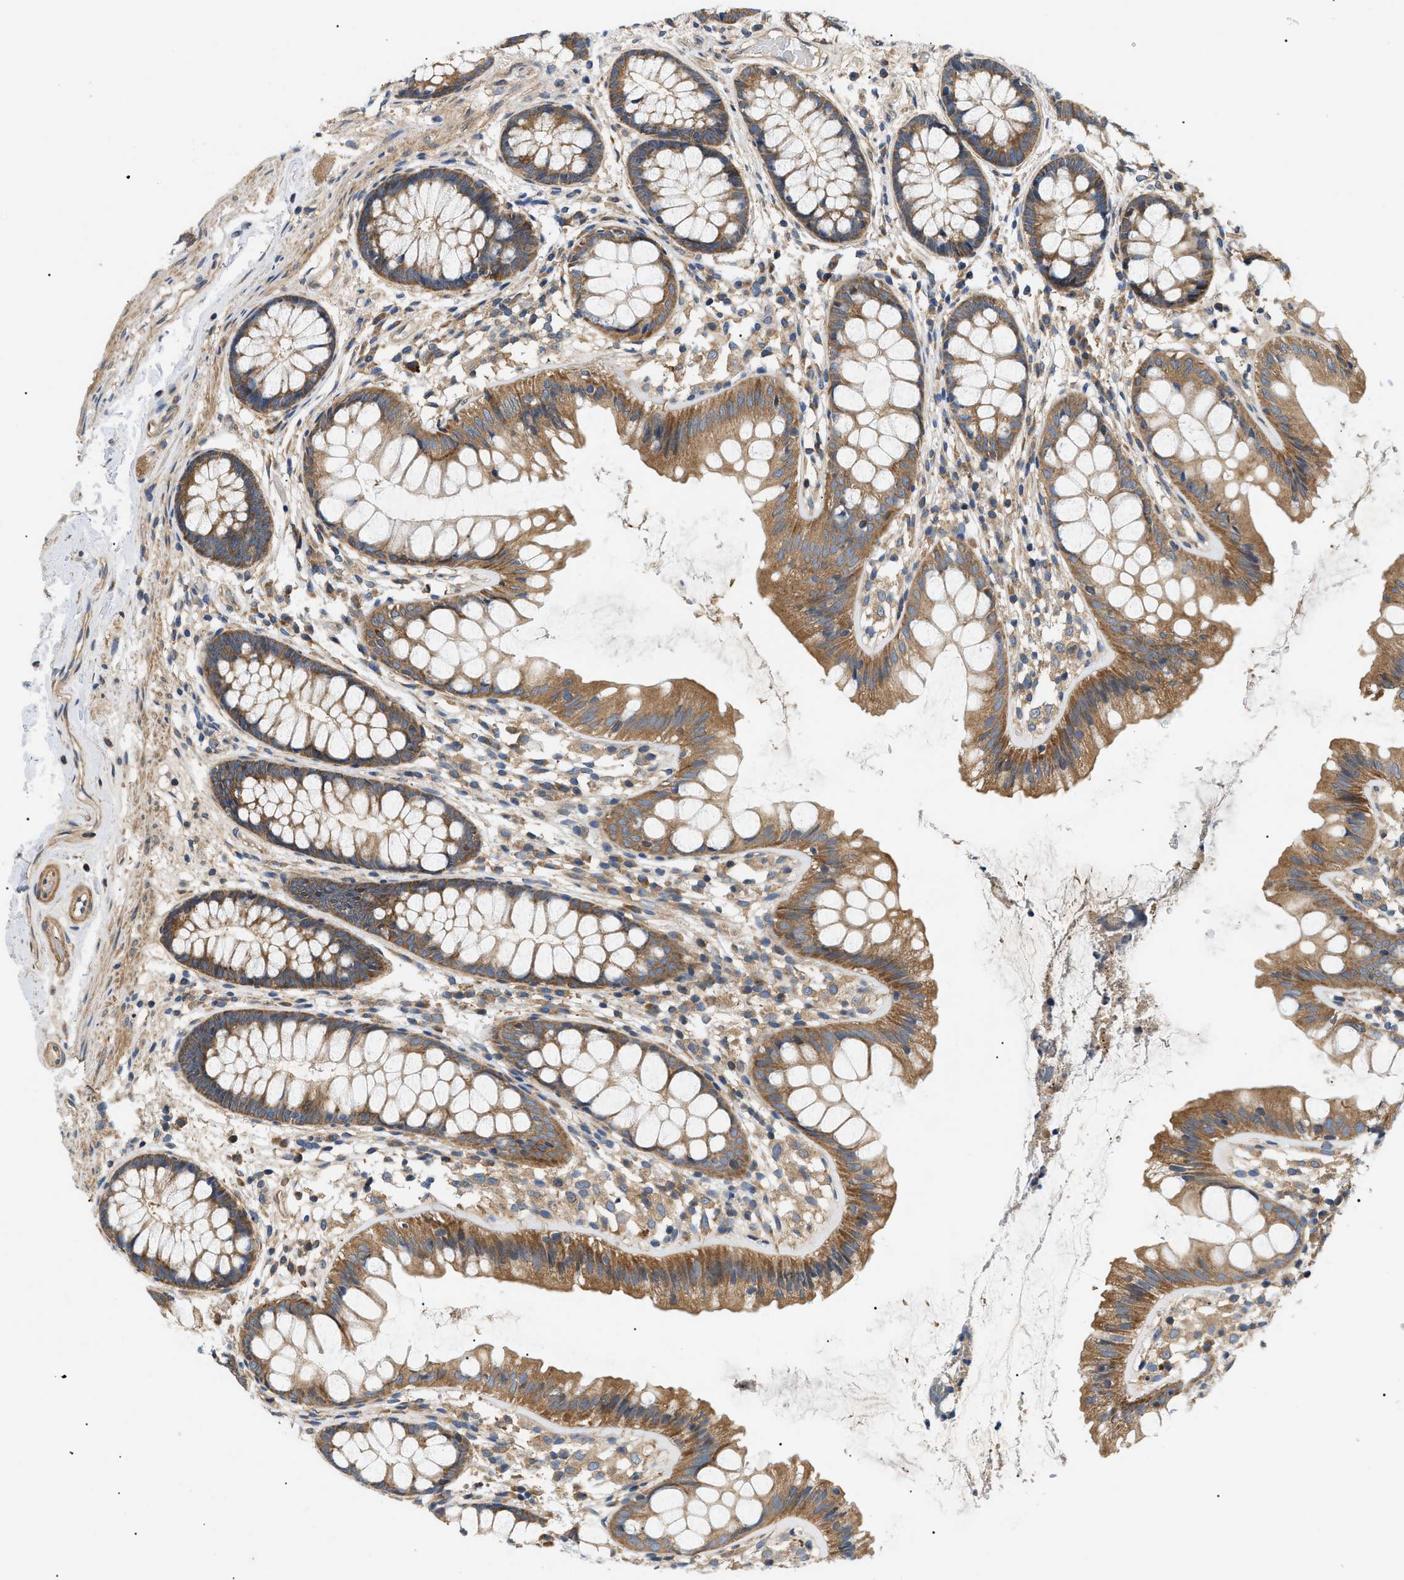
{"staining": {"intensity": "moderate", "quantity": "25%-75%", "location": "cytoplasmic/membranous"}, "tissue": "colon", "cell_type": "Endothelial cells", "image_type": "normal", "snomed": [{"axis": "morphology", "description": "Normal tissue, NOS"}, {"axis": "topography", "description": "Colon"}], "caption": "Colon stained with DAB (3,3'-diaminobenzidine) immunohistochemistry (IHC) shows medium levels of moderate cytoplasmic/membranous positivity in approximately 25%-75% of endothelial cells.", "gene": "PPM1B", "patient": {"sex": "female", "age": 56}}